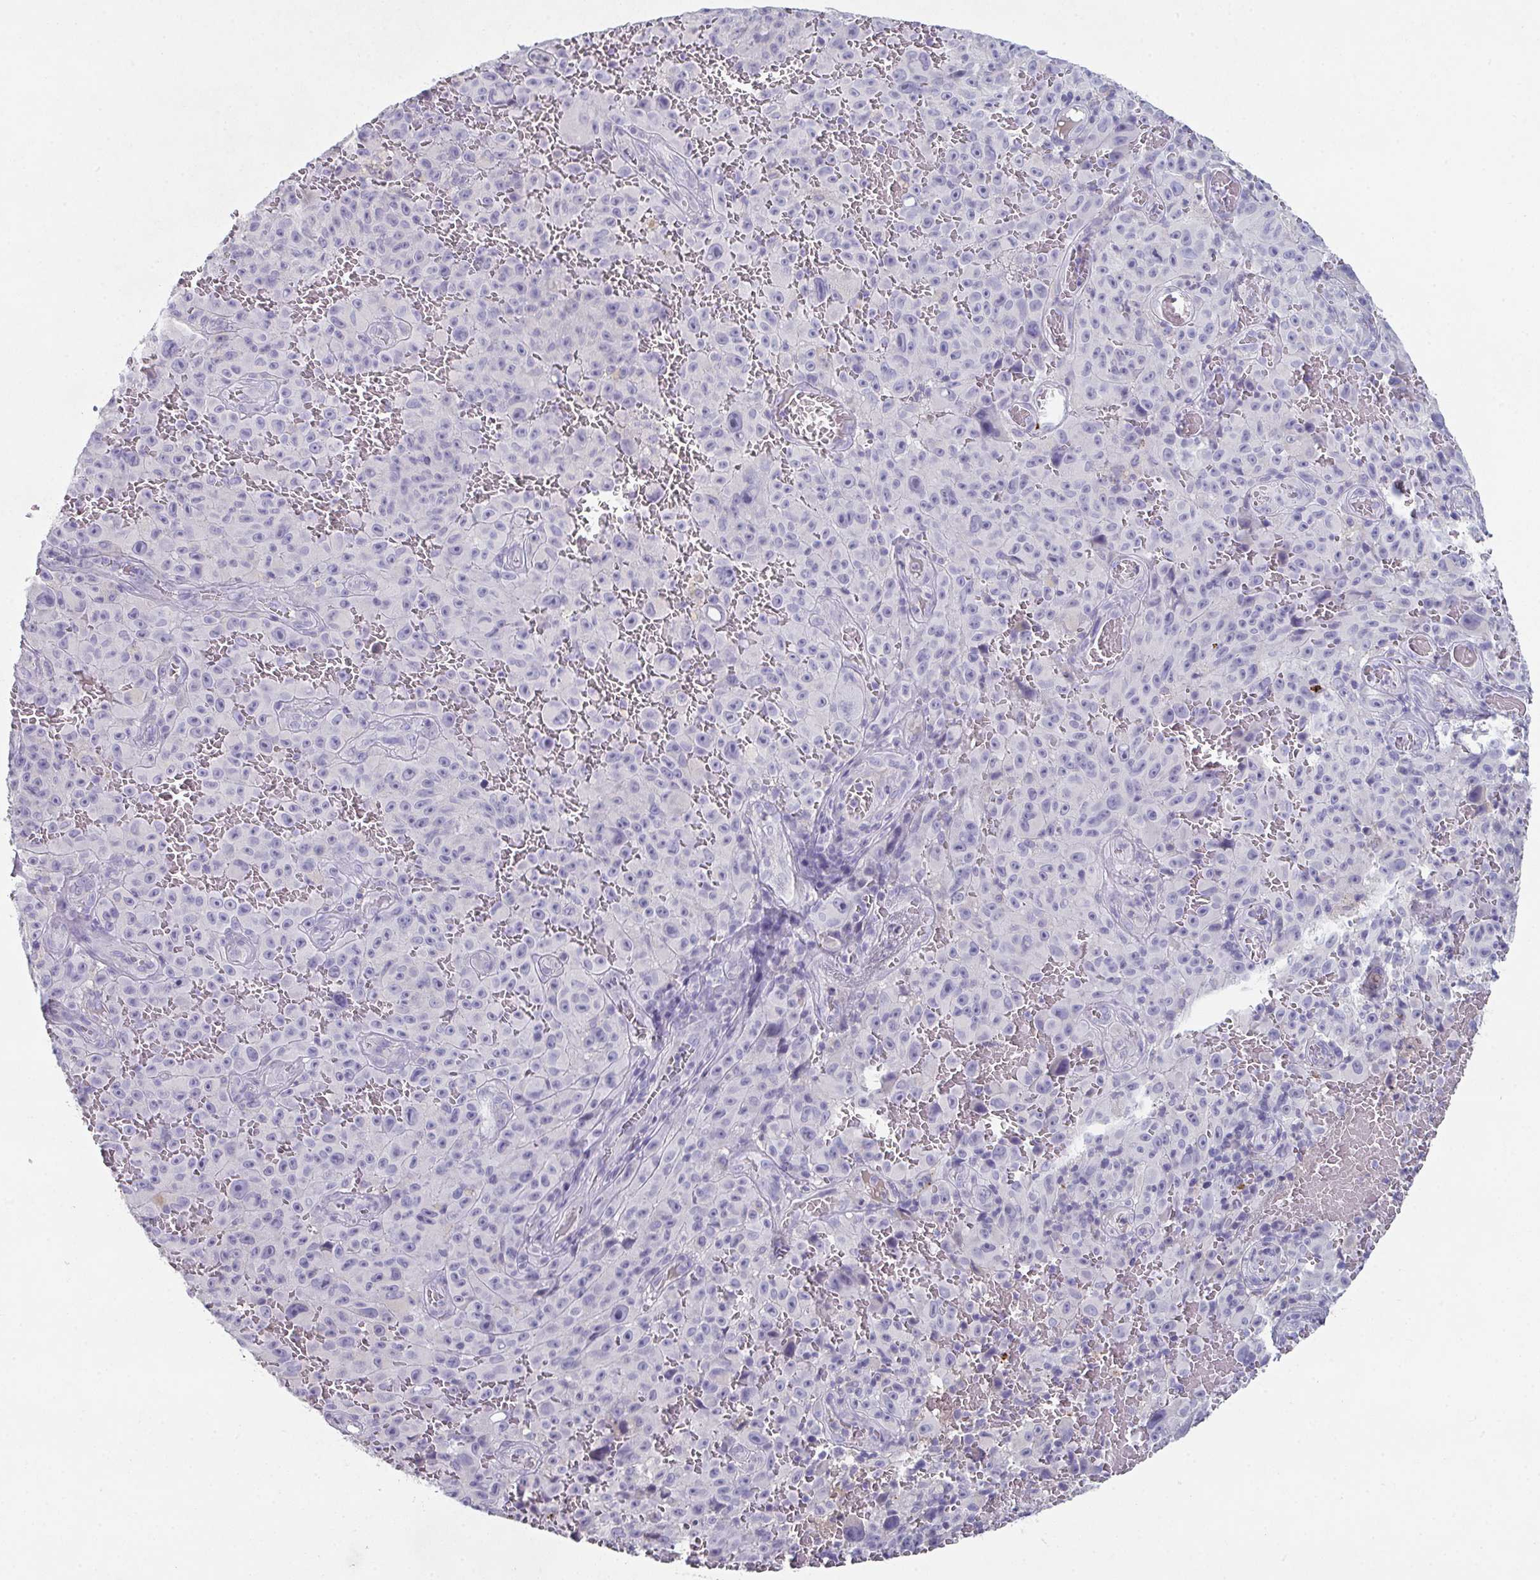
{"staining": {"intensity": "negative", "quantity": "none", "location": "none"}, "tissue": "melanoma", "cell_type": "Tumor cells", "image_type": "cancer", "snomed": [{"axis": "morphology", "description": "Malignant melanoma, NOS"}, {"axis": "topography", "description": "Skin"}], "caption": "High magnification brightfield microscopy of malignant melanoma stained with DAB (3,3'-diaminobenzidine) (brown) and counterstained with hematoxylin (blue): tumor cells show no significant expression.", "gene": "ADAM21", "patient": {"sex": "female", "age": 82}}